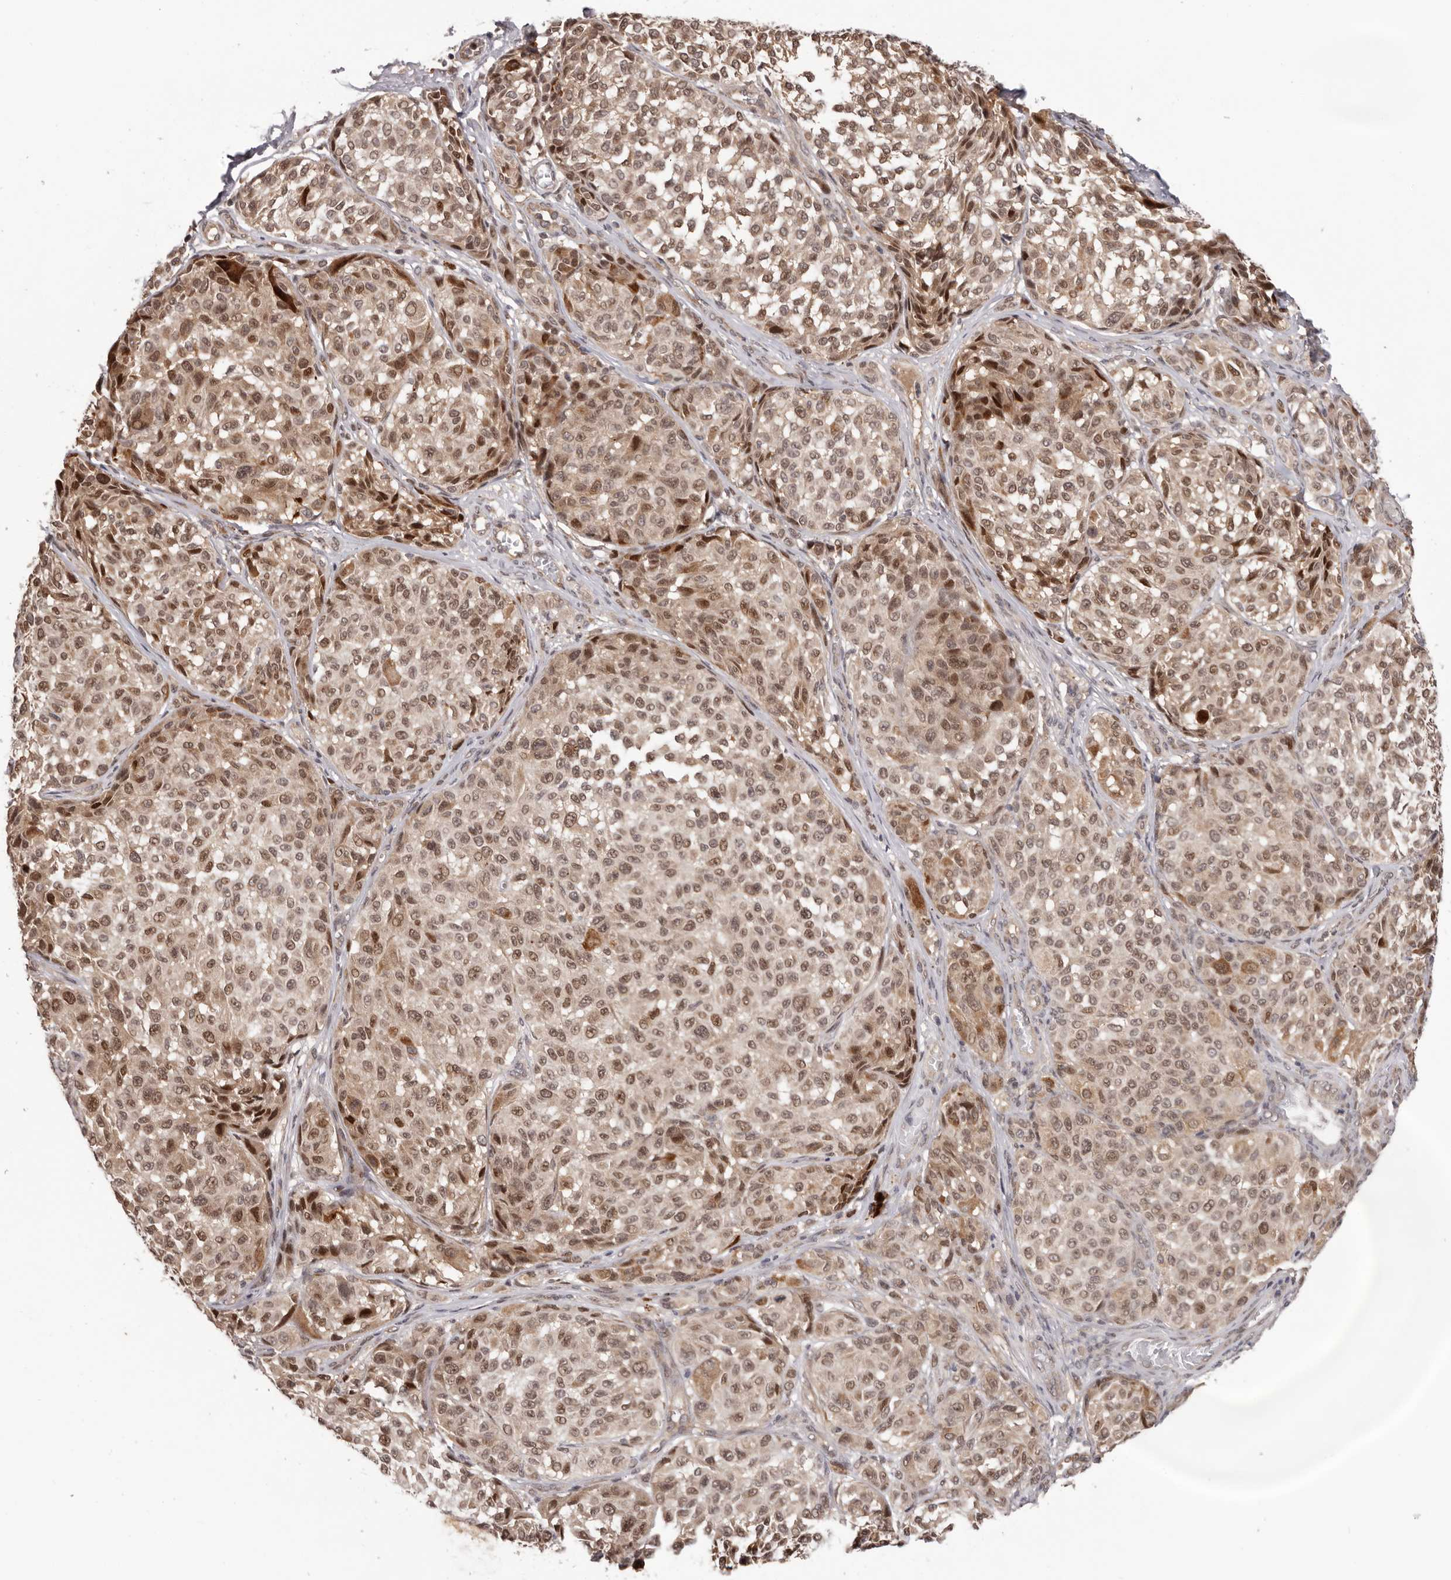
{"staining": {"intensity": "moderate", "quantity": ">75%", "location": "cytoplasmic/membranous,nuclear"}, "tissue": "melanoma", "cell_type": "Tumor cells", "image_type": "cancer", "snomed": [{"axis": "morphology", "description": "Malignant melanoma, NOS"}, {"axis": "topography", "description": "Skin"}], "caption": "This image displays immunohistochemistry staining of melanoma, with medium moderate cytoplasmic/membranous and nuclear positivity in approximately >75% of tumor cells.", "gene": "TBX5", "patient": {"sex": "male", "age": 83}}